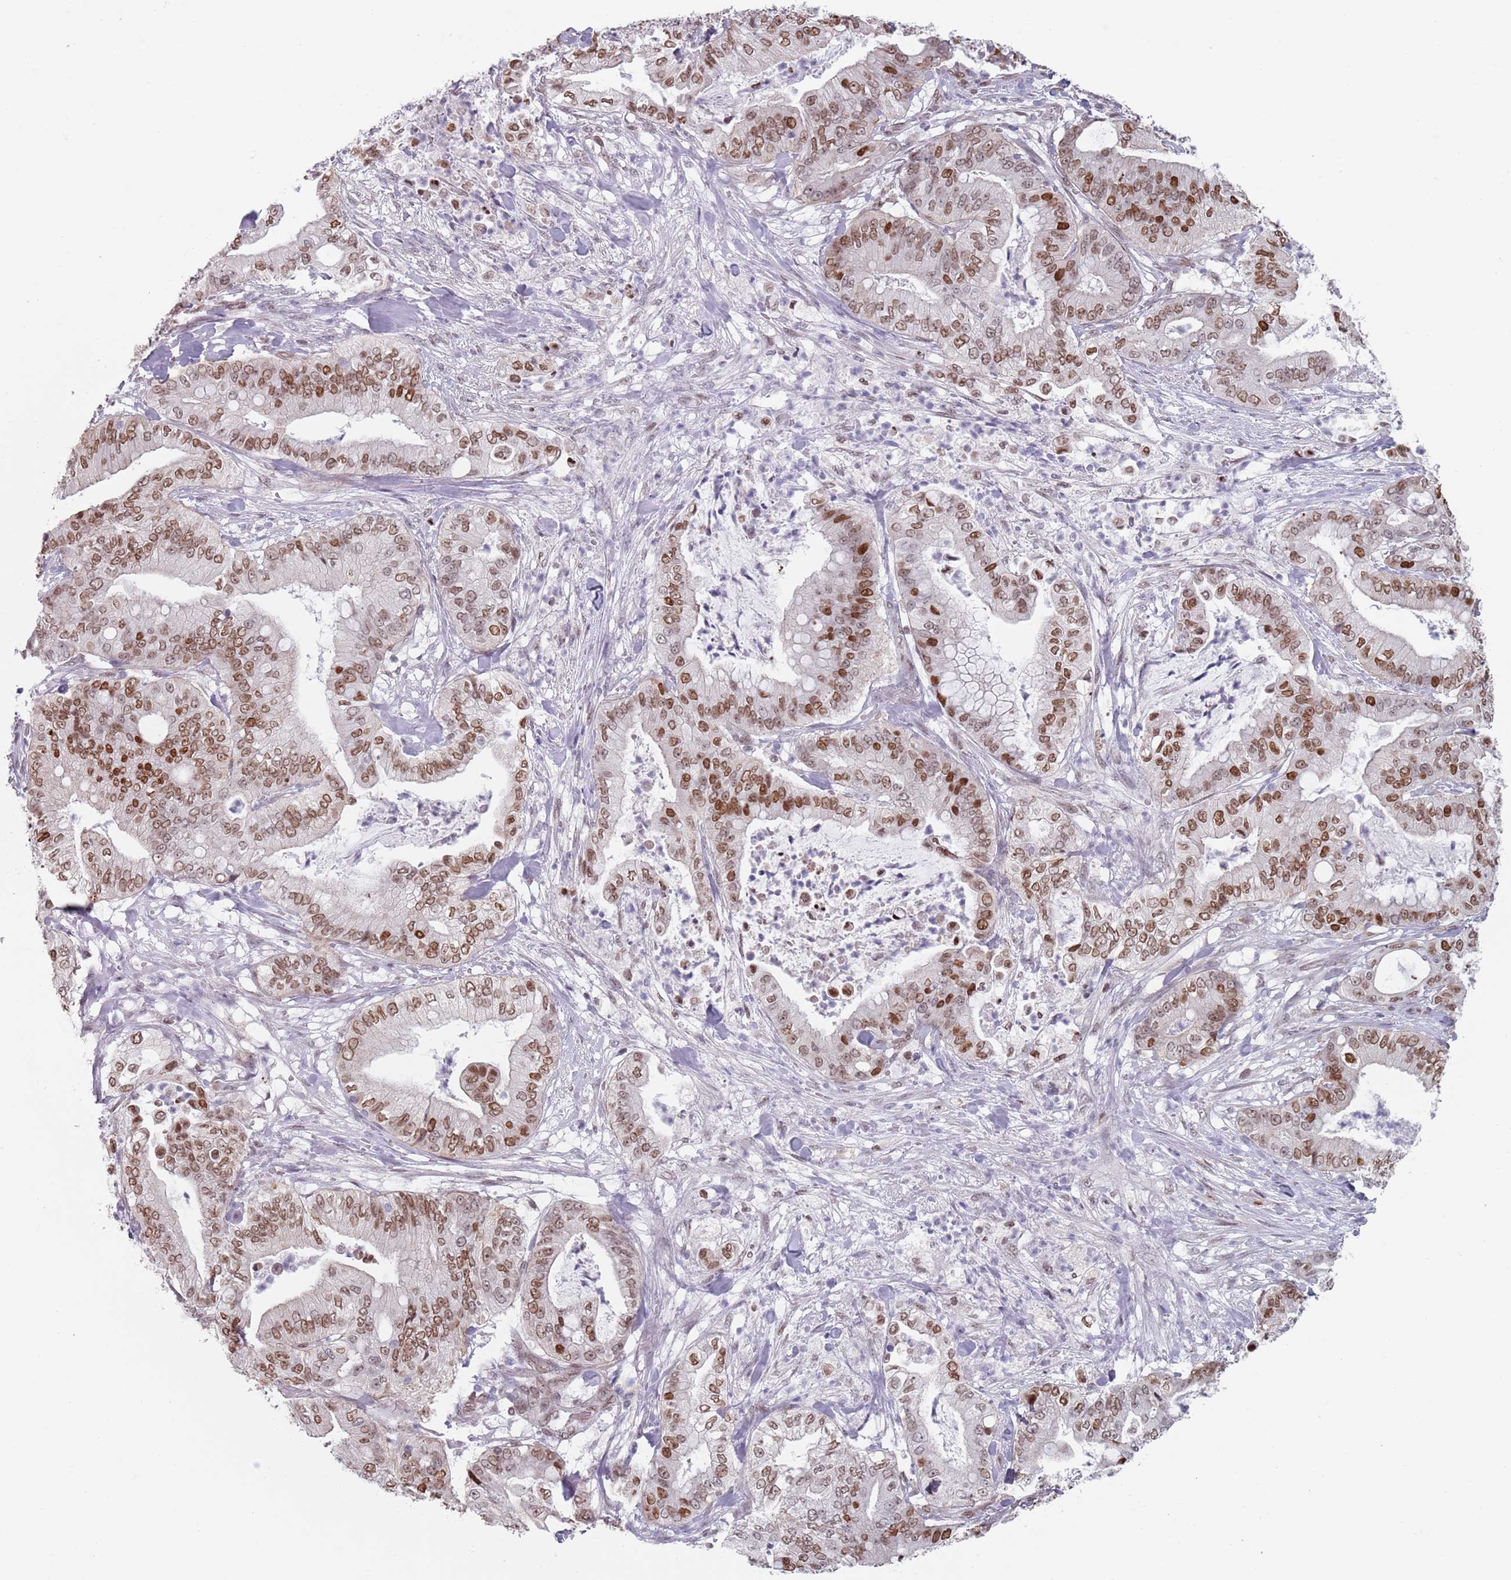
{"staining": {"intensity": "moderate", "quantity": ">75%", "location": "nuclear"}, "tissue": "pancreatic cancer", "cell_type": "Tumor cells", "image_type": "cancer", "snomed": [{"axis": "morphology", "description": "Adenocarcinoma, NOS"}, {"axis": "topography", "description": "Pancreas"}], "caption": "Immunohistochemistry of pancreatic cancer demonstrates medium levels of moderate nuclear positivity in approximately >75% of tumor cells. The staining was performed using DAB to visualize the protein expression in brown, while the nuclei were stained in blue with hematoxylin (Magnification: 20x).", "gene": "MFSD12", "patient": {"sex": "male", "age": 71}}